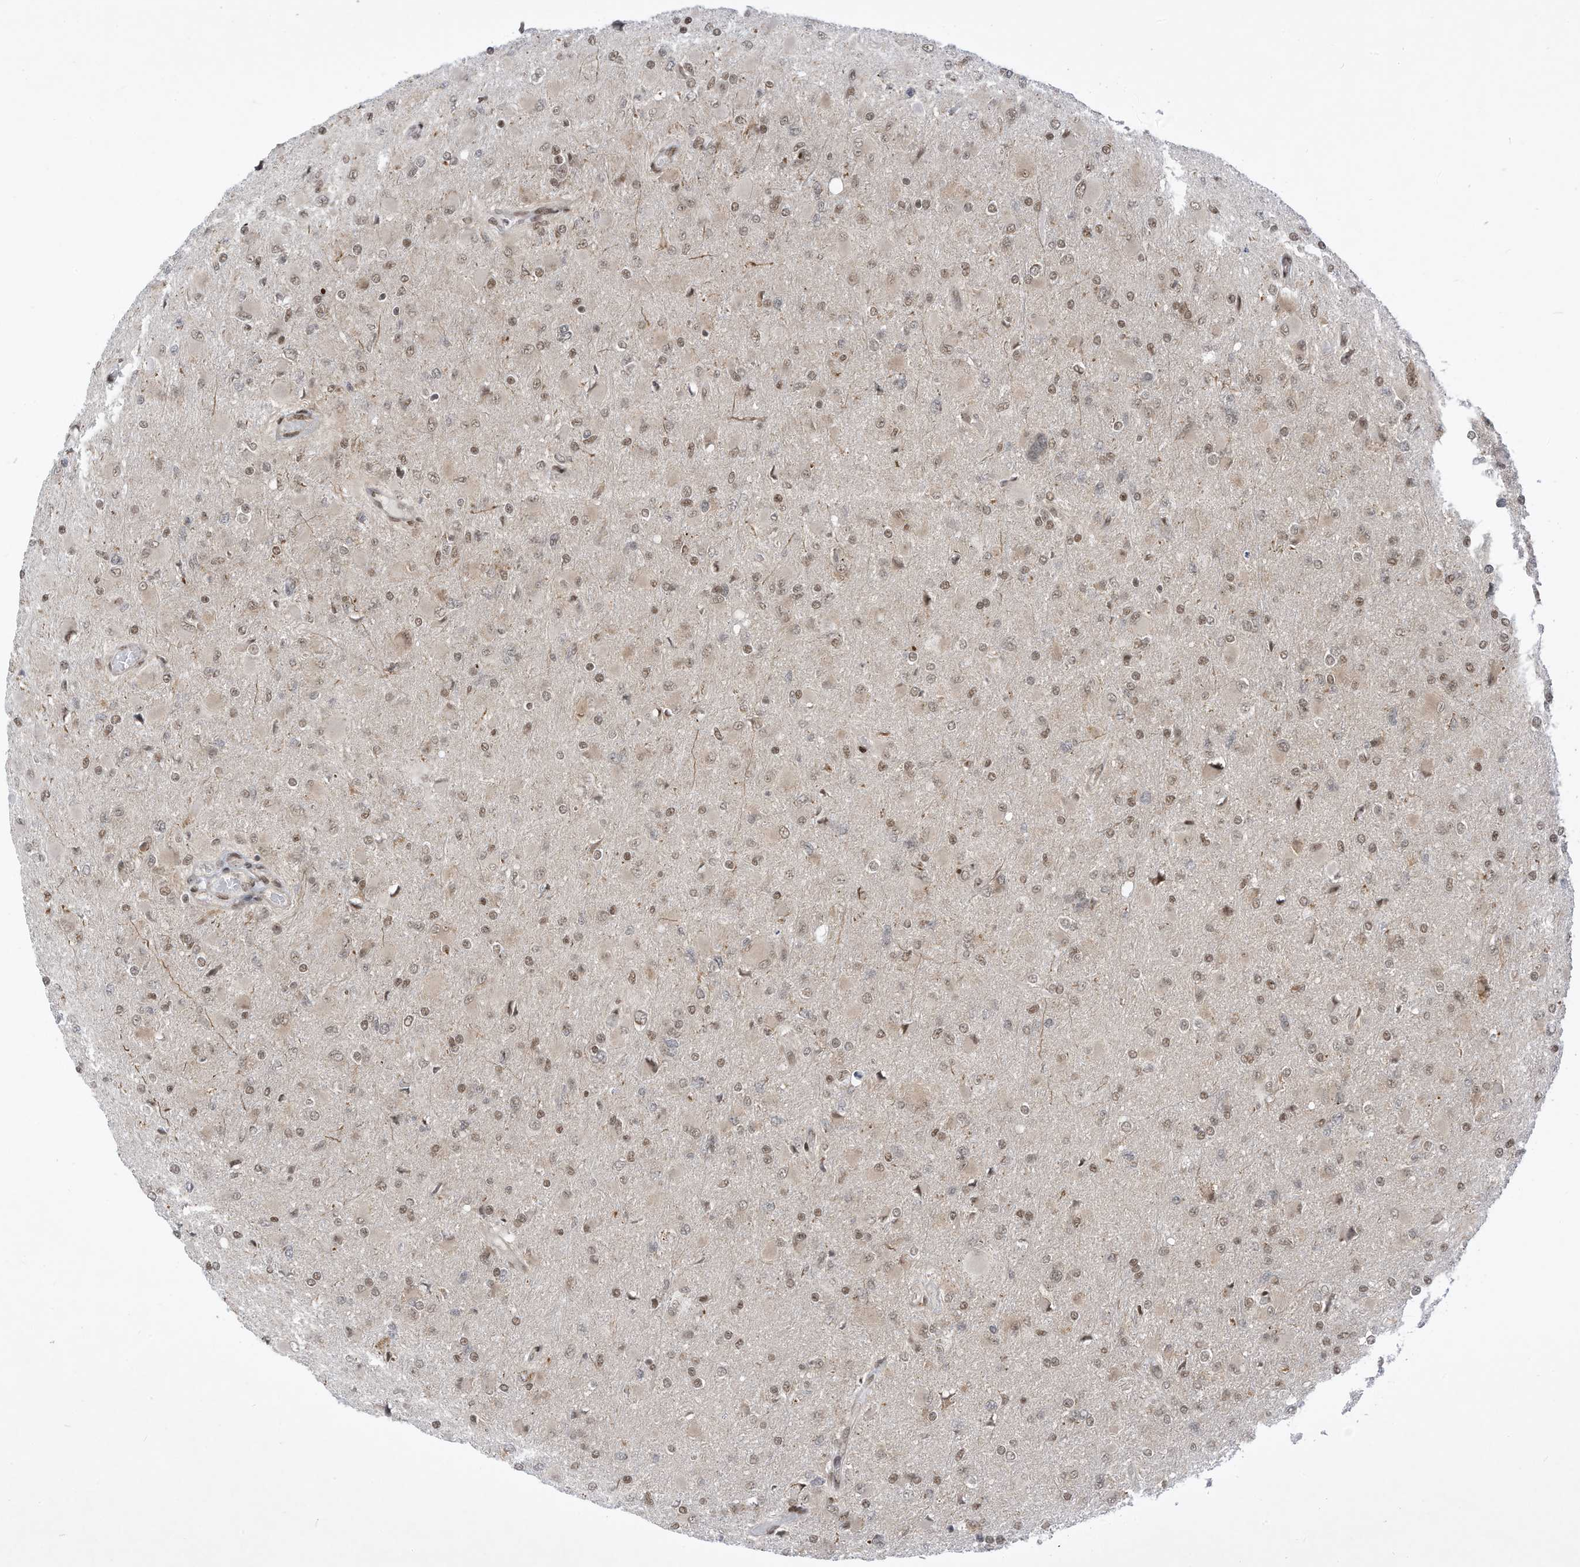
{"staining": {"intensity": "moderate", "quantity": ">75%", "location": "nuclear"}, "tissue": "glioma", "cell_type": "Tumor cells", "image_type": "cancer", "snomed": [{"axis": "morphology", "description": "Glioma, malignant, High grade"}, {"axis": "topography", "description": "Cerebral cortex"}], "caption": "Protein staining reveals moderate nuclear expression in approximately >75% of tumor cells in glioma.", "gene": "AURKAIP1", "patient": {"sex": "female", "age": 36}}